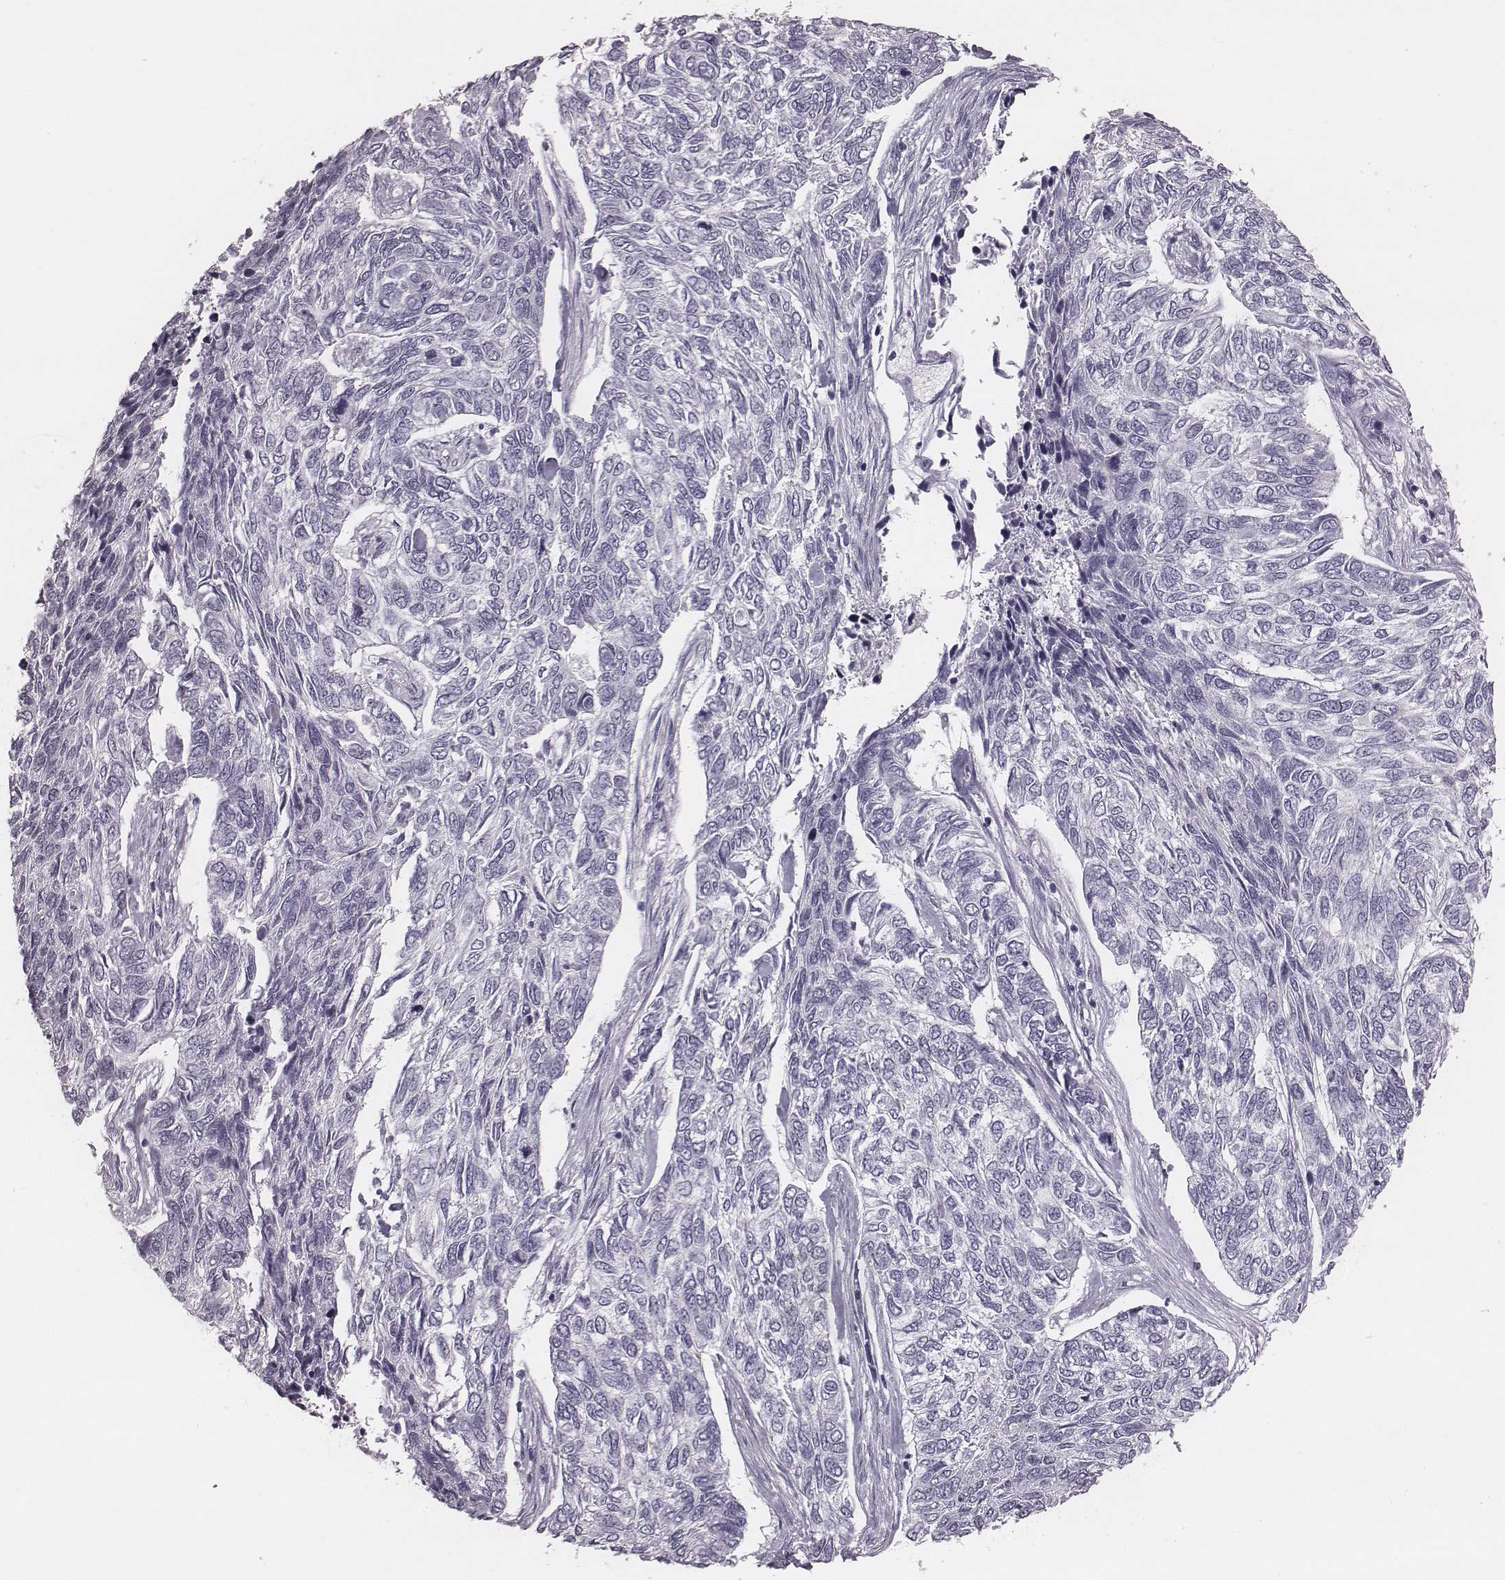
{"staining": {"intensity": "negative", "quantity": "none", "location": "none"}, "tissue": "skin cancer", "cell_type": "Tumor cells", "image_type": "cancer", "snomed": [{"axis": "morphology", "description": "Basal cell carcinoma"}, {"axis": "topography", "description": "Skin"}], "caption": "This is an immunohistochemistry micrograph of human skin basal cell carcinoma. There is no staining in tumor cells.", "gene": "PDE8B", "patient": {"sex": "female", "age": 65}}